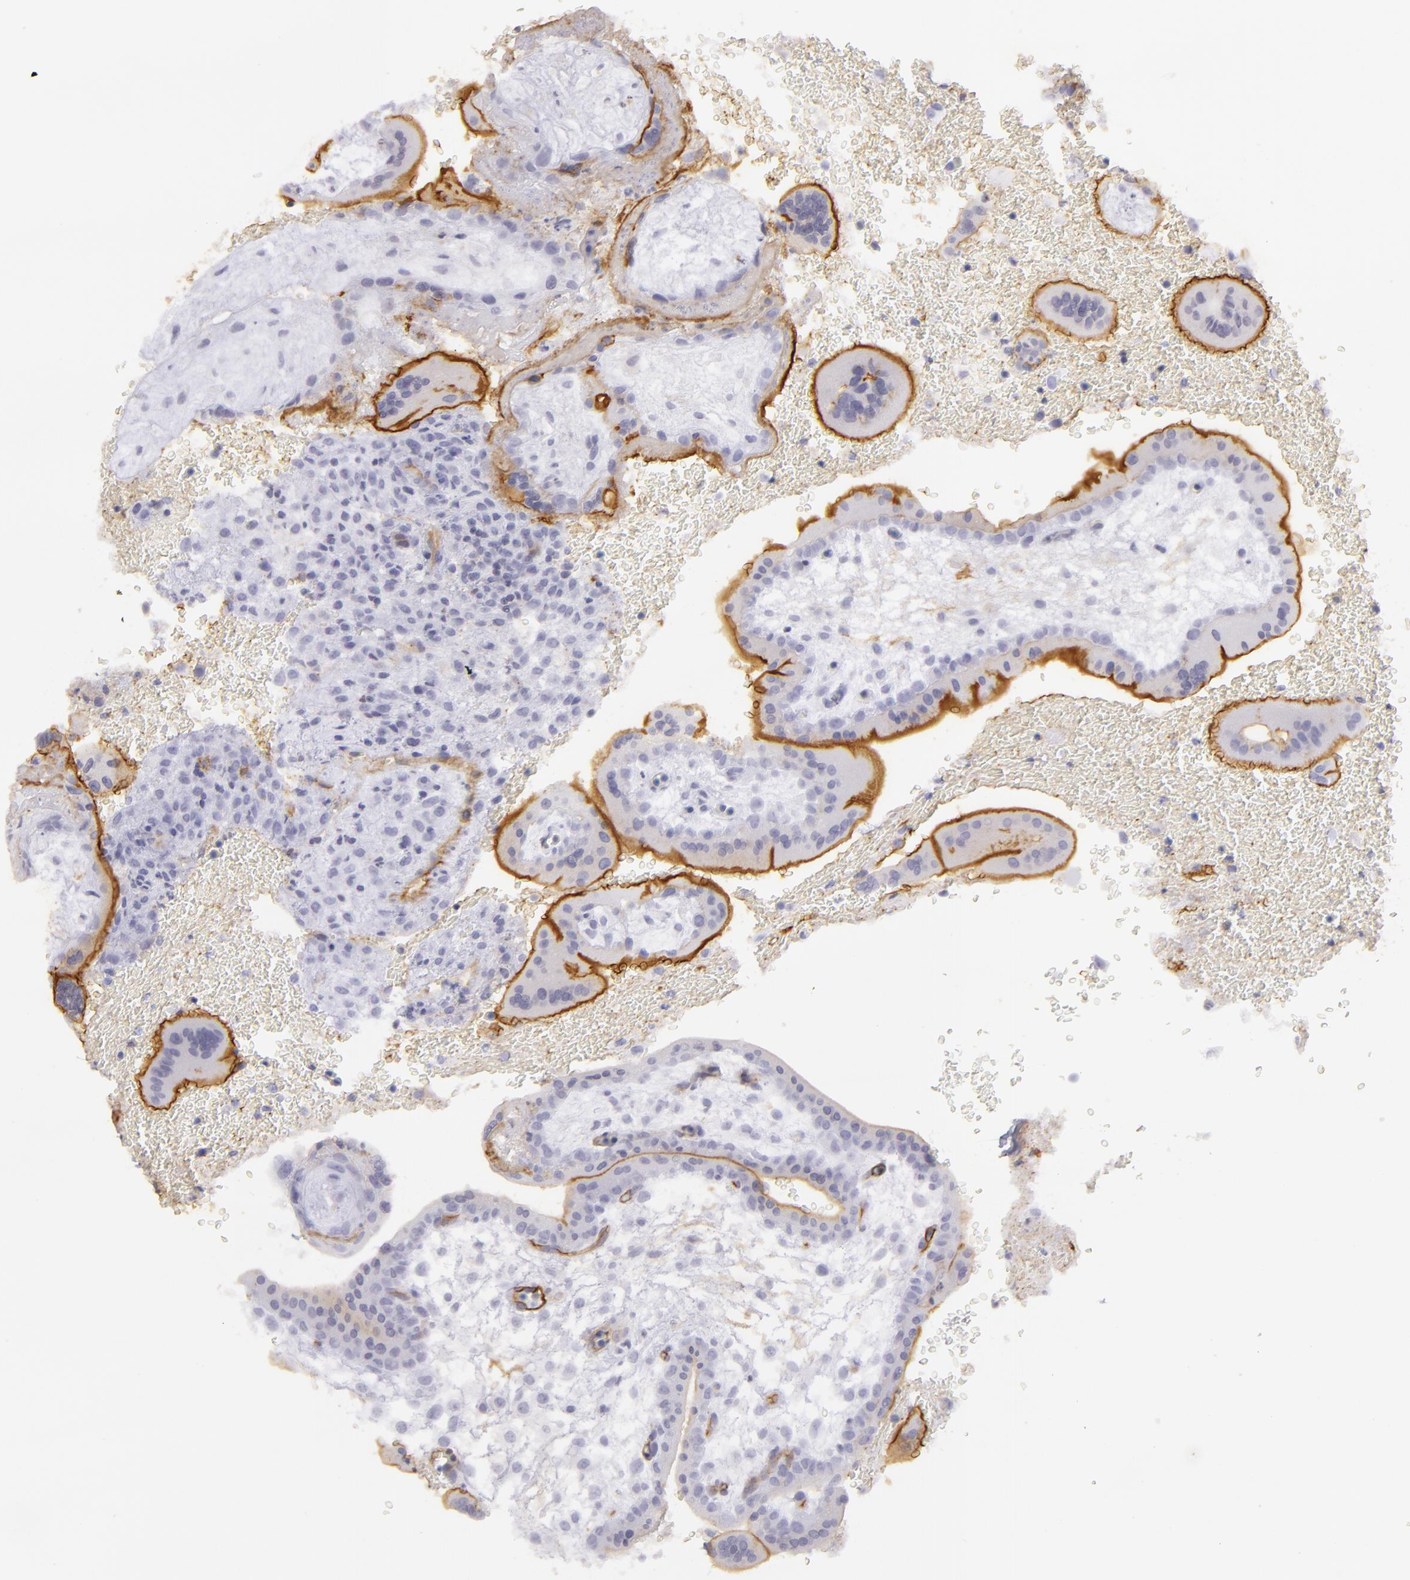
{"staining": {"intensity": "negative", "quantity": "none", "location": "none"}, "tissue": "placenta", "cell_type": "Decidual cells", "image_type": "normal", "snomed": [{"axis": "morphology", "description": "Normal tissue, NOS"}, {"axis": "topography", "description": "Placenta"}], "caption": "Decidual cells show no significant expression in benign placenta. (DAB IHC, high magnification).", "gene": "THBD", "patient": {"sex": "female", "age": 35}}